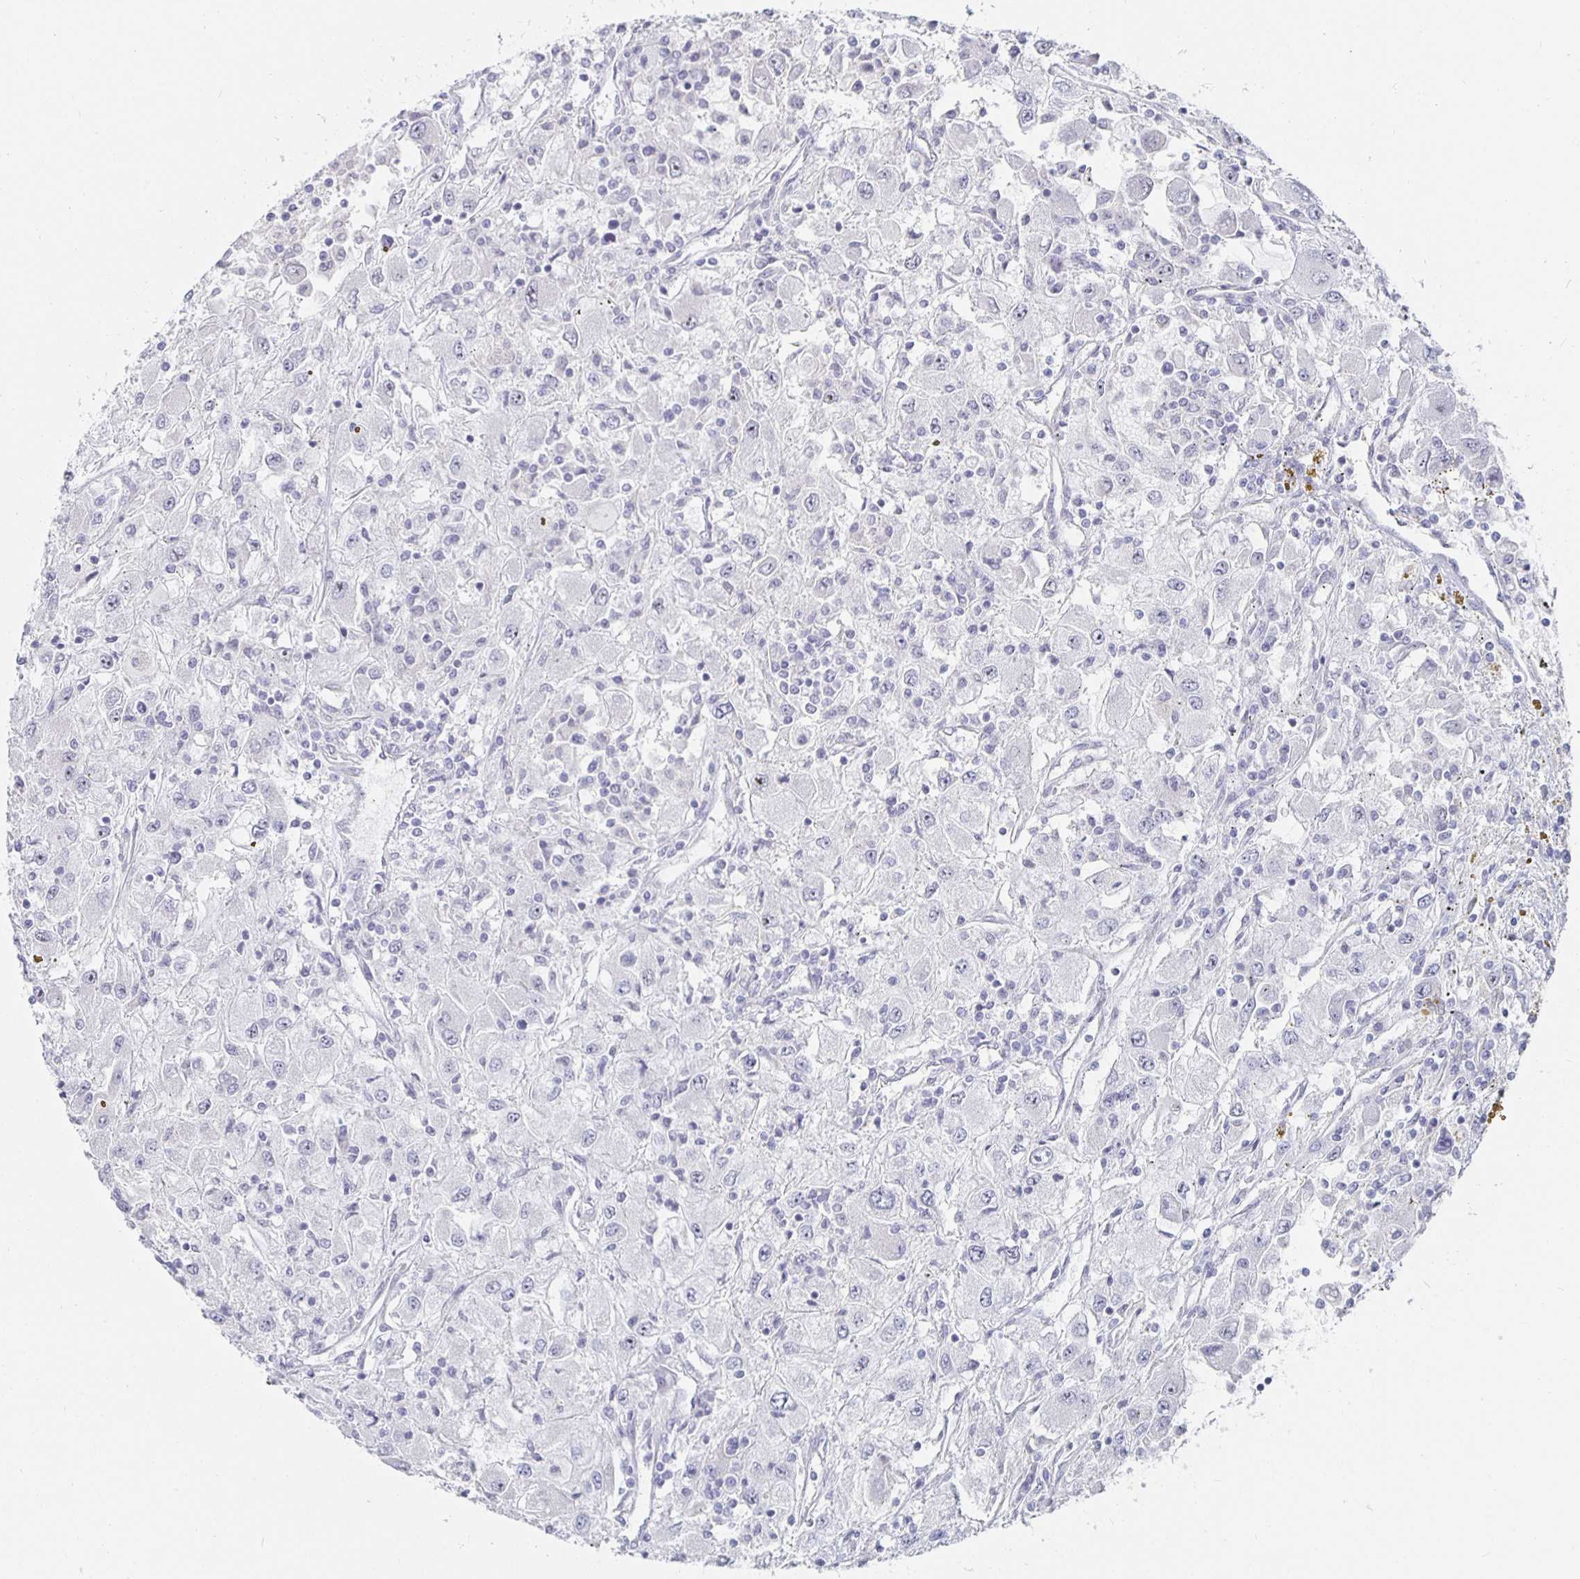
{"staining": {"intensity": "negative", "quantity": "none", "location": "none"}, "tissue": "renal cancer", "cell_type": "Tumor cells", "image_type": "cancer", "snomed": [{"axis": "morphology", "description": "Adenocarcinoma, NOS"}, {"axis": "topography", "description": "Kidney"}], "caption": "Protein analysis of renal cancer (adenocarcinoma) displays no significant expression in tumor cells. (Brightfield microscopy of DAB immunohistochemistry at high magnification).", "gene": "S100G", "patient": {"sex": "female", "age": 67}}